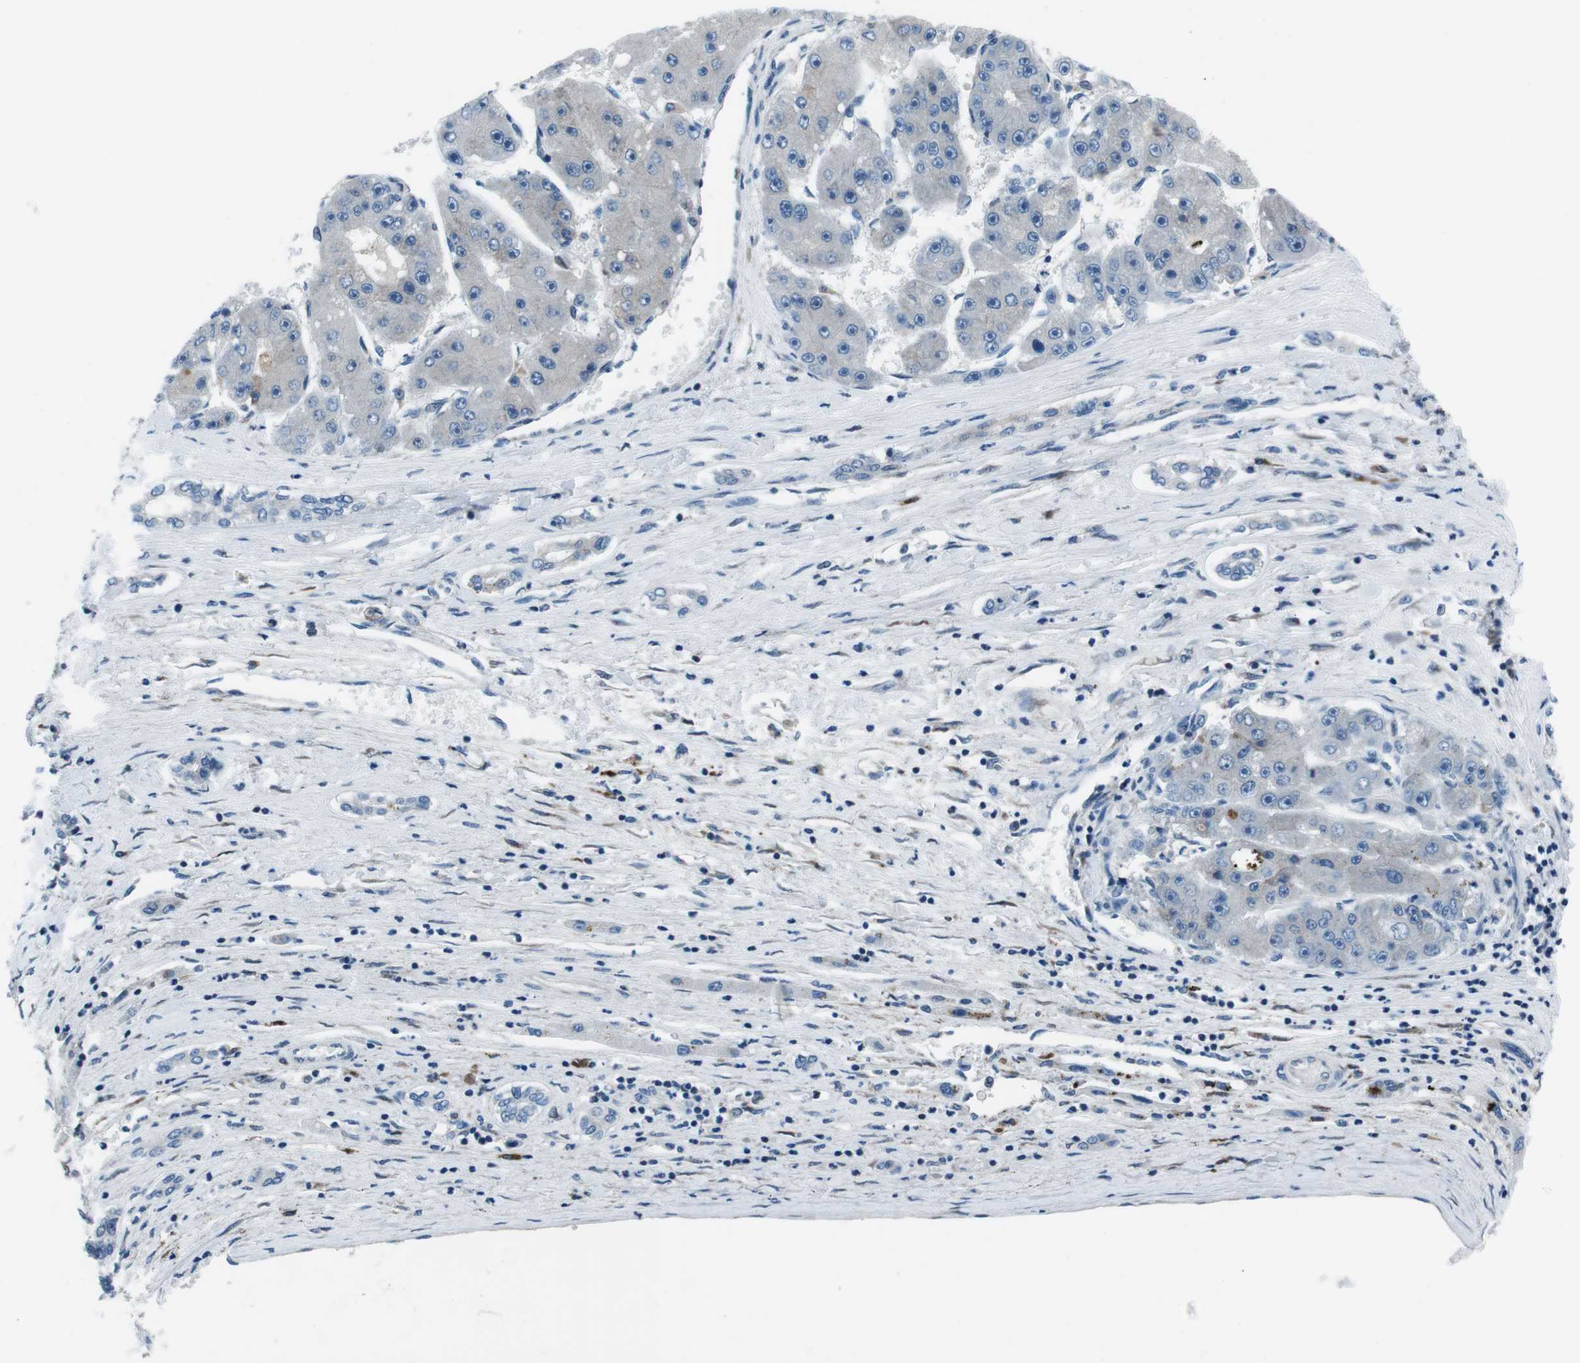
{"staining": {"intensity": "negative", "quantity": "none", "location": "none"}, "tissue": "liver cancer", "cell_type": "Tumor cells", "image_type": "cancer", "snomed": [{"axis": "morphology", "description": "Carcinoma, Hepatocellular, NOS"}, {"axis": "topography", "description": "Liver"}], "caption": "Hepatocellular carcinoma (liver) was stained to show a protein in brown. There is no significant staining in tumor cells.", "gene": "NUCB2", "patient": {"sex": "female", "age": 61}}